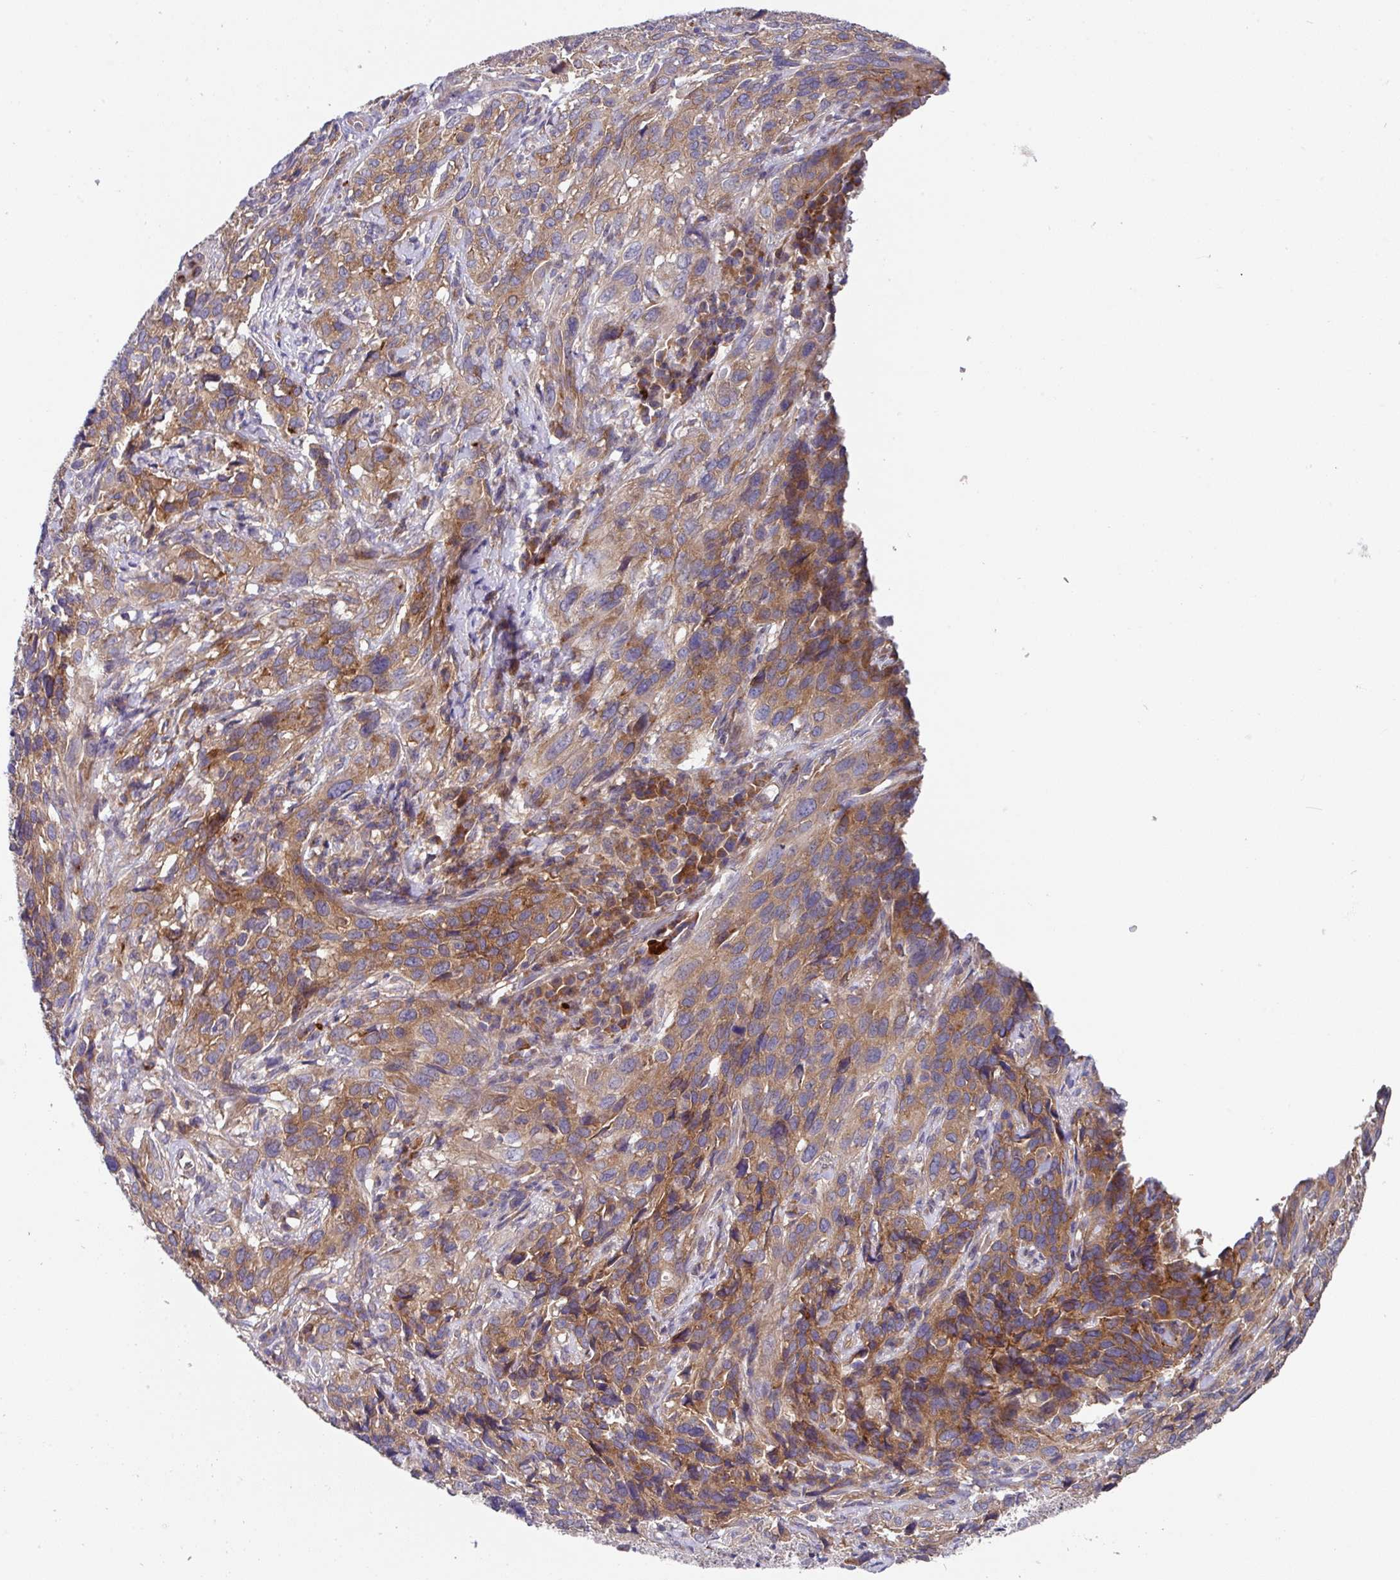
{"staining": {"intensity": "moderate", "quantity": ">75%", "location": "cytoplasmic/membranous"}, "tissue": "cervical cancer", "cell_type": "Tumor cells", "image_type": "cancer", "snomed": [{"axis": "morphology", "description": "Squamous cell carcinoma, NOS"}, {"axis": "topography", "description": "Cervix"}], "caption": "Approximately >75% of tumor cells in squamous cell carcinoma (cervical) reveal moderate cytoplasmic/membranous protein expression as visualized by brown immunohistochemical staining.", "gene": "EIF4B", "patient": {"sex": "female", "age": 51}}